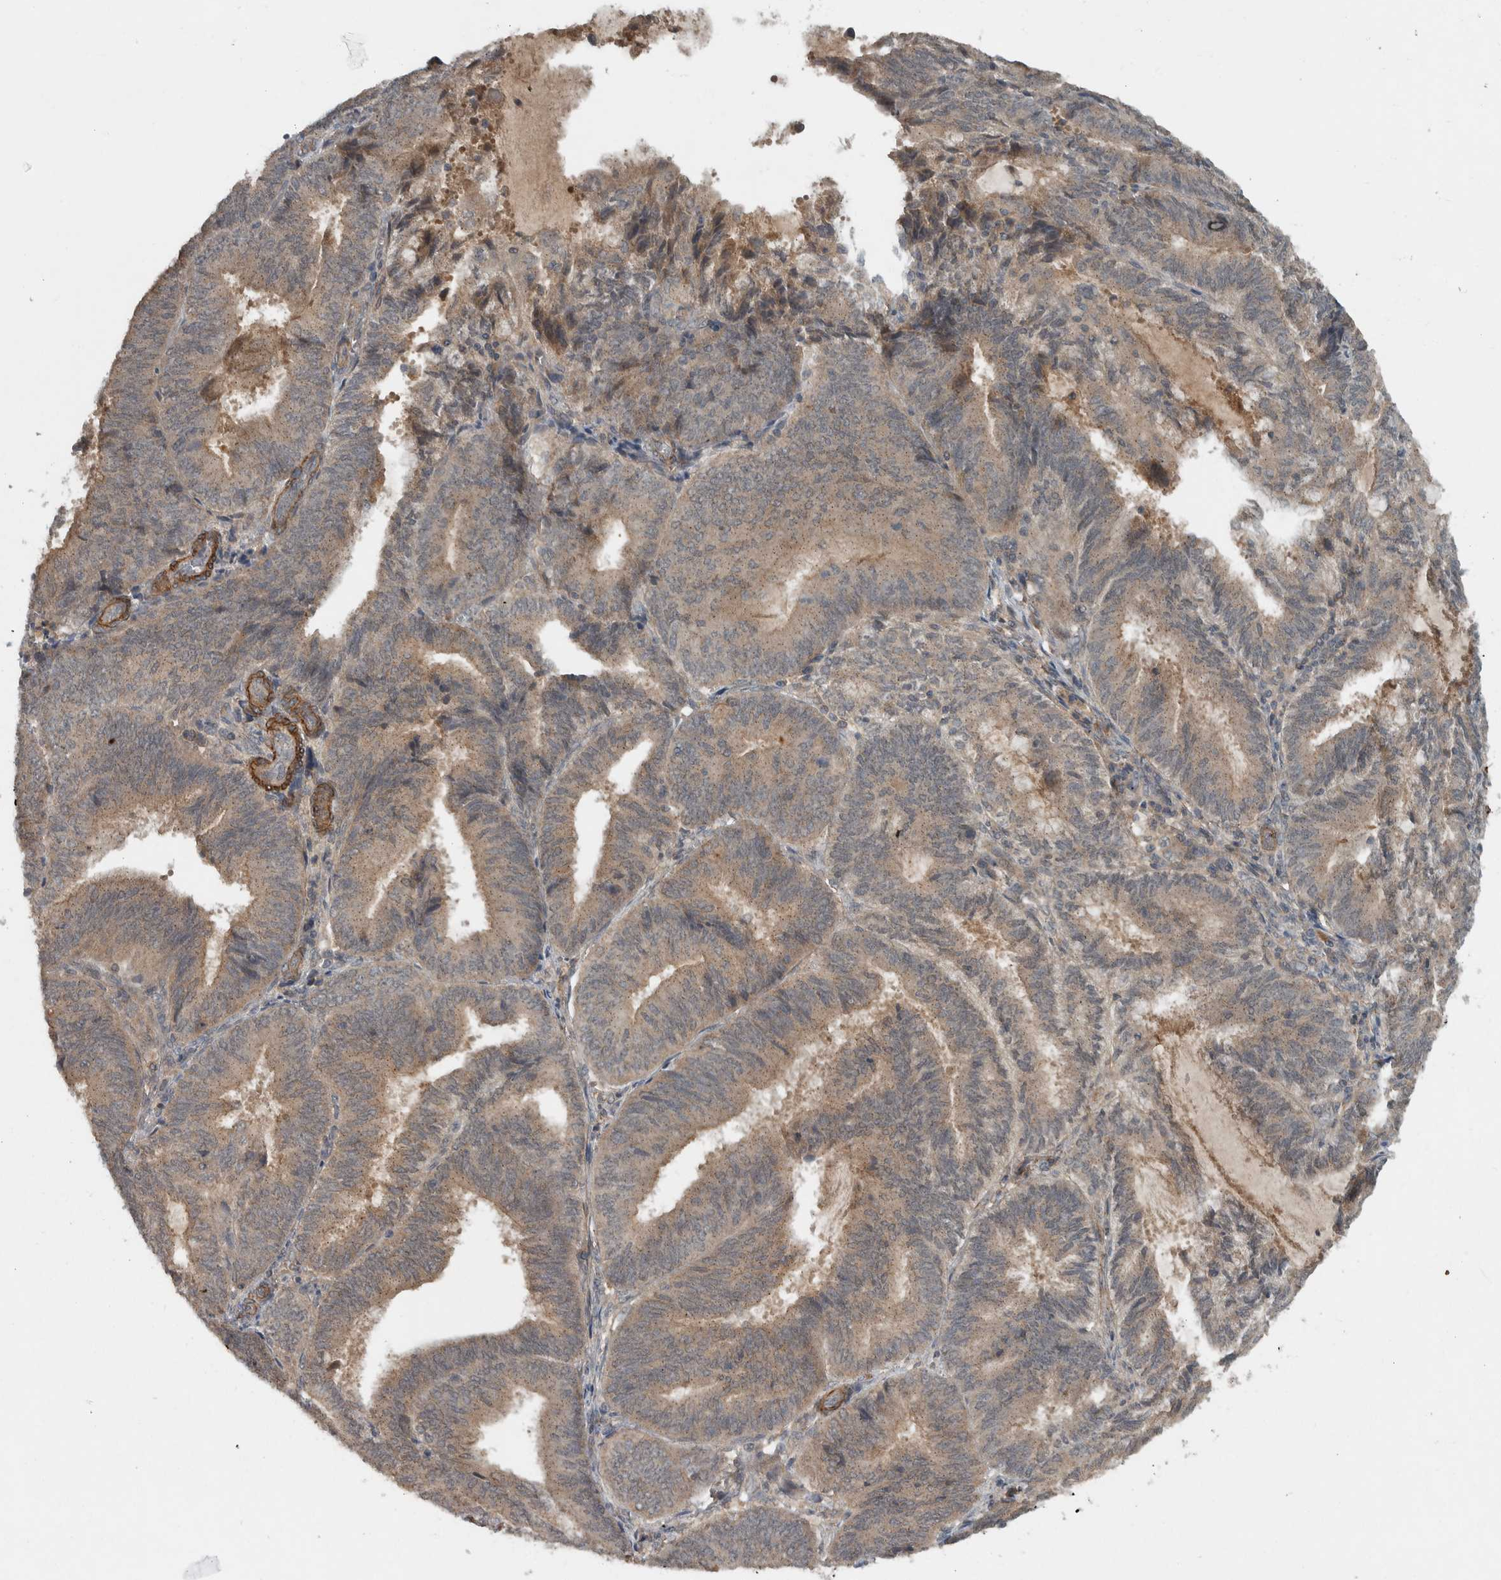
{"staining": {"intensity": "weak", "quantity": "25%-75%", "location": "cytoplasmic/membranous"}, "tissue": "endometrial cancer", "cell_type": "Tumor cells", "image_type": "cancer", "snomed": [{"axis": "morphology", "description": "Adenocarcinoma, NOS"}, {"axis": "topography", "description": "Endometrium"}], "caption": "Protein staining by immunohistochemistry (IHC) reveals weak cytoplasmic/membranous staining in approximately 25%-75% of tumor cells in adenocarcinoma (endometrial). (DAB (3,3'-diaminobenzidine) IHC, brown staining for protein, blue staining for nuclei).", "gene": "LBHD1", "patient": {"sex": "female", "age": 81}}